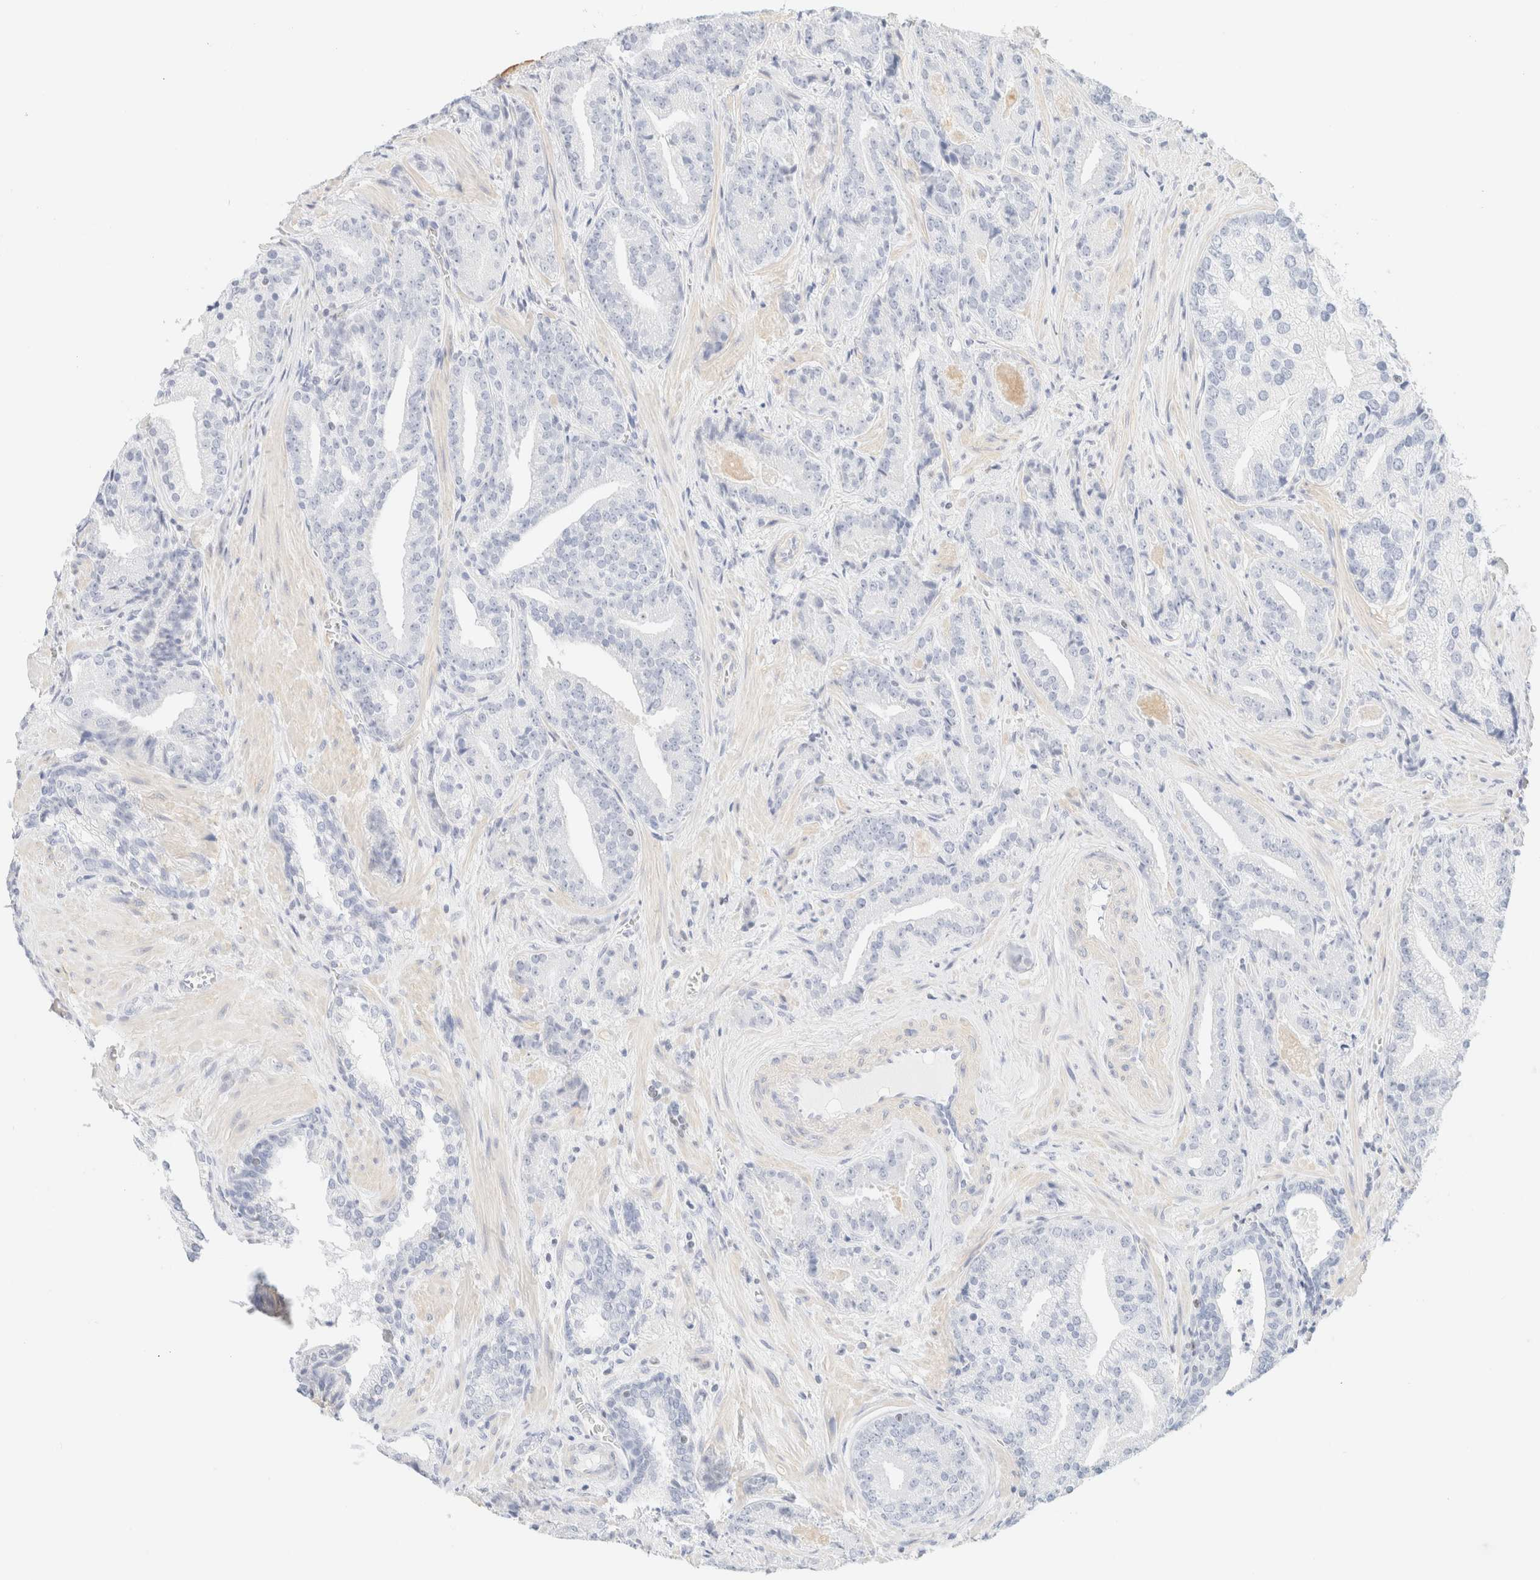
{"staining": {"intensity": "negative", "quantity": "none", "location": "none"}, "tissue": "prostate cancer", "cell_type": "Tumor cells", "image_type": "cancer", "snomed": [{"axis": "morphology", "description": "Adenocarcinoma, Low grade"}, {"axis": "topography", "description": "Prostate"}], "caption": "Protein analysis of adenocarcinoma (low-grade) (prostate) shows no significant staining in tumor cells.", "gene": "IKZF3", "patient": {"sex": "male", "age": 67}}